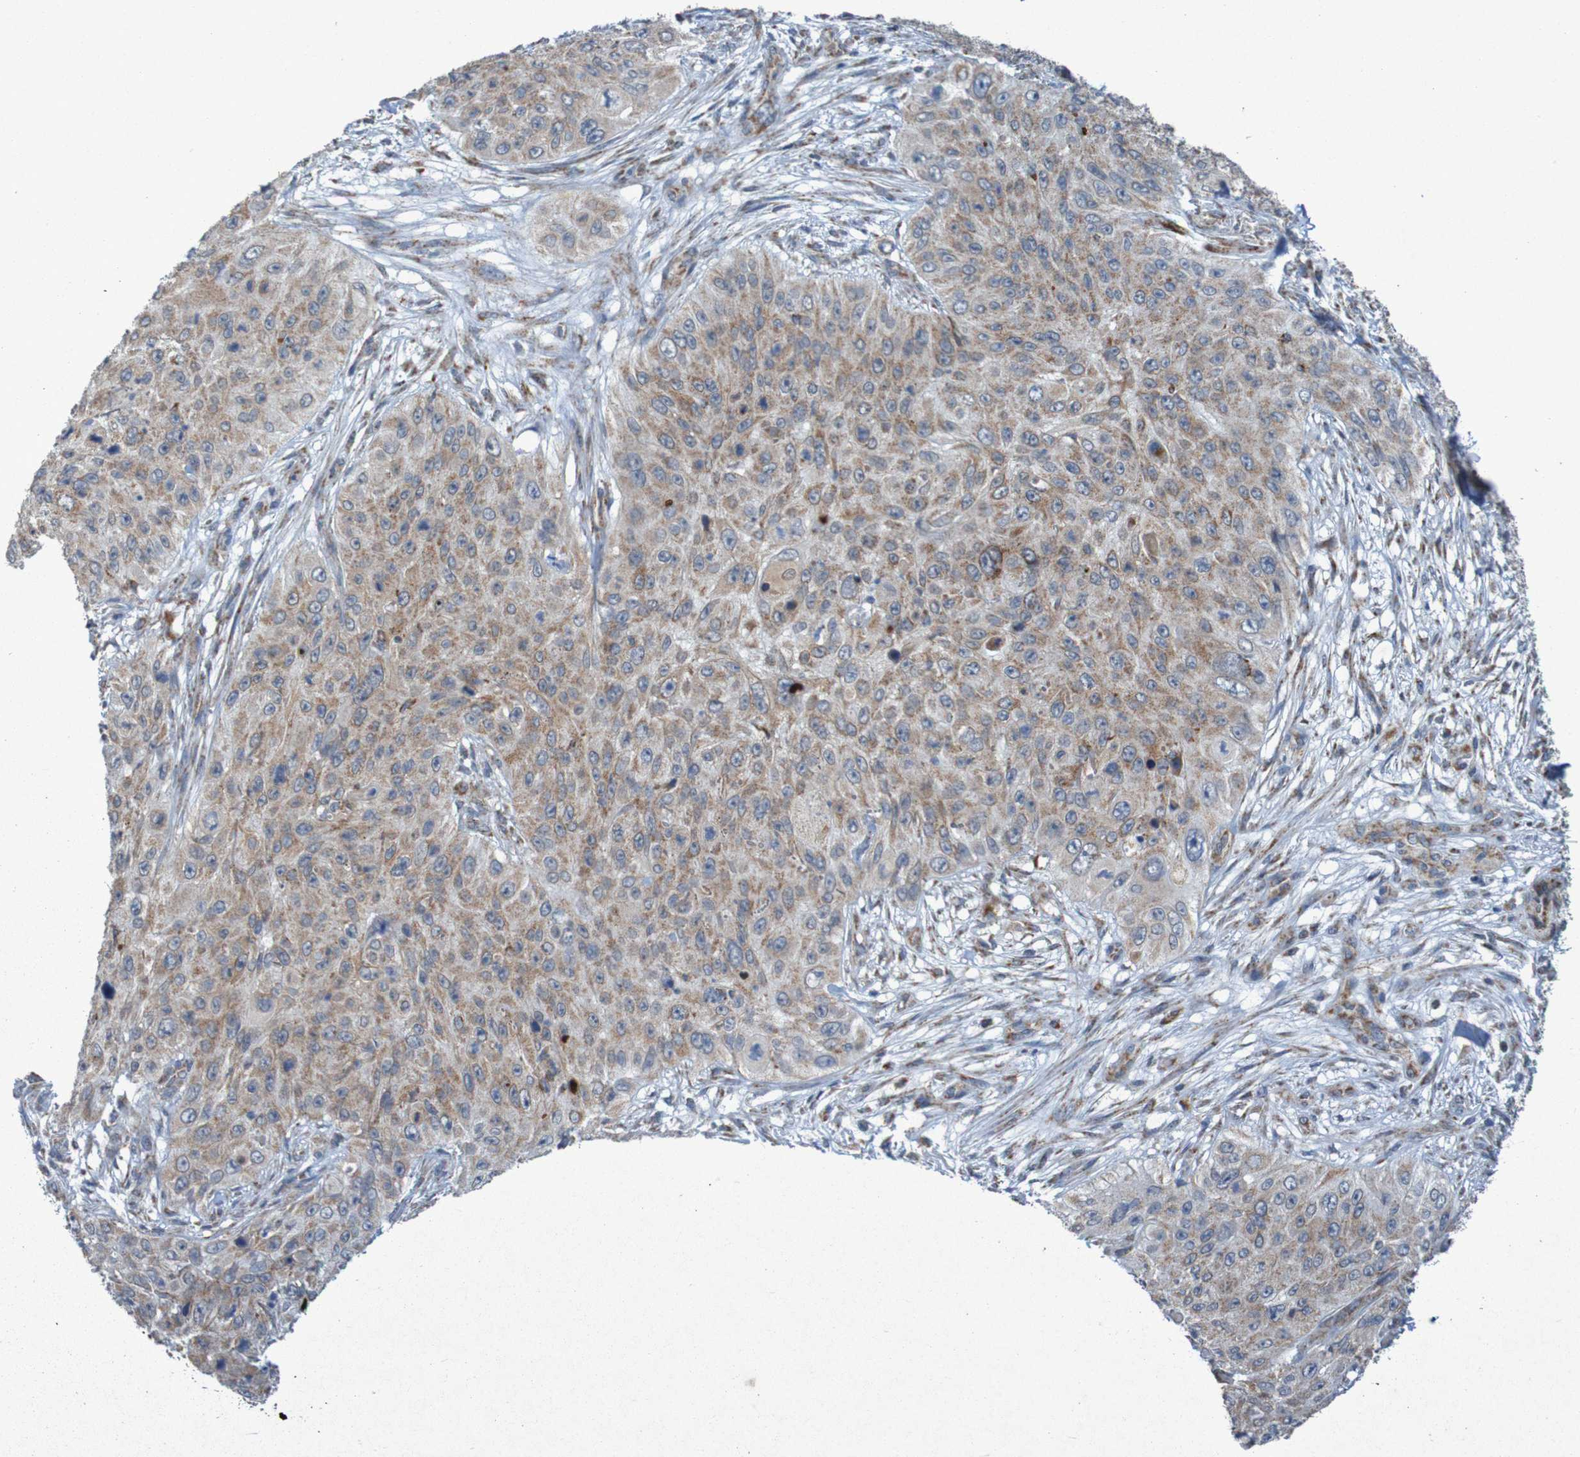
{"staining": {"intensity": "weak", "quantity": ">75%", "location": "cytoplasmic/membranous"}, "tissue": "skin cancer", "cell_type": "Tumor cells", "image_type": "cancer", "snomed": [{"axis": "morphology", "description": "Squamous cell carcinoma, NOS"}, {"axis": "topography", "description": "Skin"}], "caption": "IHC (DAB) staining of human squamous cell carcinoma (skin) exhibits weak cytoplasmic/membranous protein staining in about >75% of tumor cells.", "gene": "CCDC51", "patient": {"sex": "female", "age": 80}}